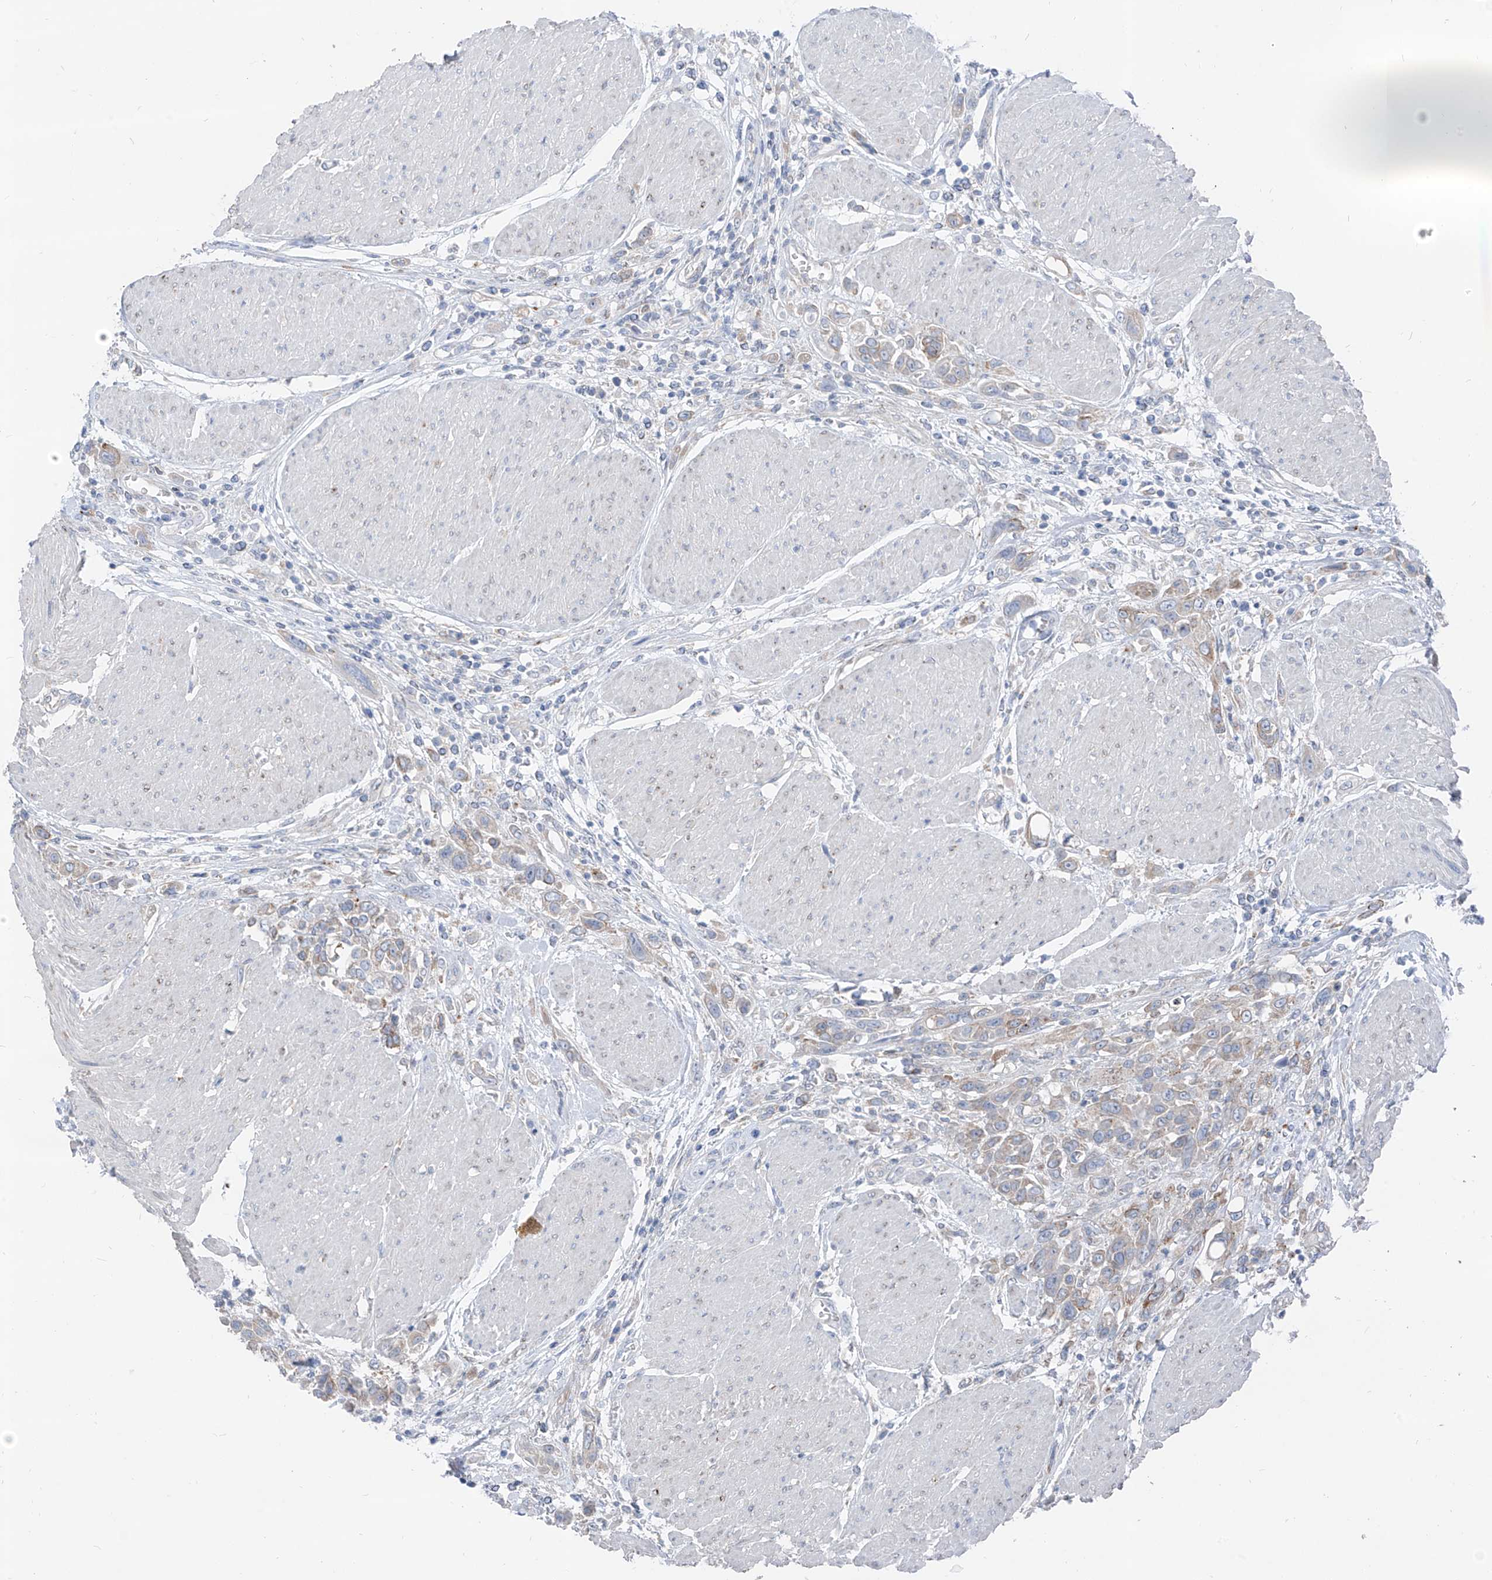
{"staining": {"intensity": "weak", "quantity": "25%-75%", "location": "cytoplasmic/membranous"}, "tissue": "urothelial cancer", "cell_type": "Tumor cells", "image_type": "cancer", "snomed": [{"axis": "morphology", "description": "Urothelial carcinoma, High grade"}, {"axis": "topography", "description": "Urinary bladder"}], "caption": "Brown immunohistochemical staining in human high-grade urothelial carcinoma shows weak cytoplasmic/membranous staining in about 25%-75% of tumor cells. The staining was performed using DAB to visualize the protein expression in brown, while the nuclei were stained in blue with hematoxylin (Magnification: 20x).", "gene": "GPR137C", "patient": {"sex": "male", "age": 50}}